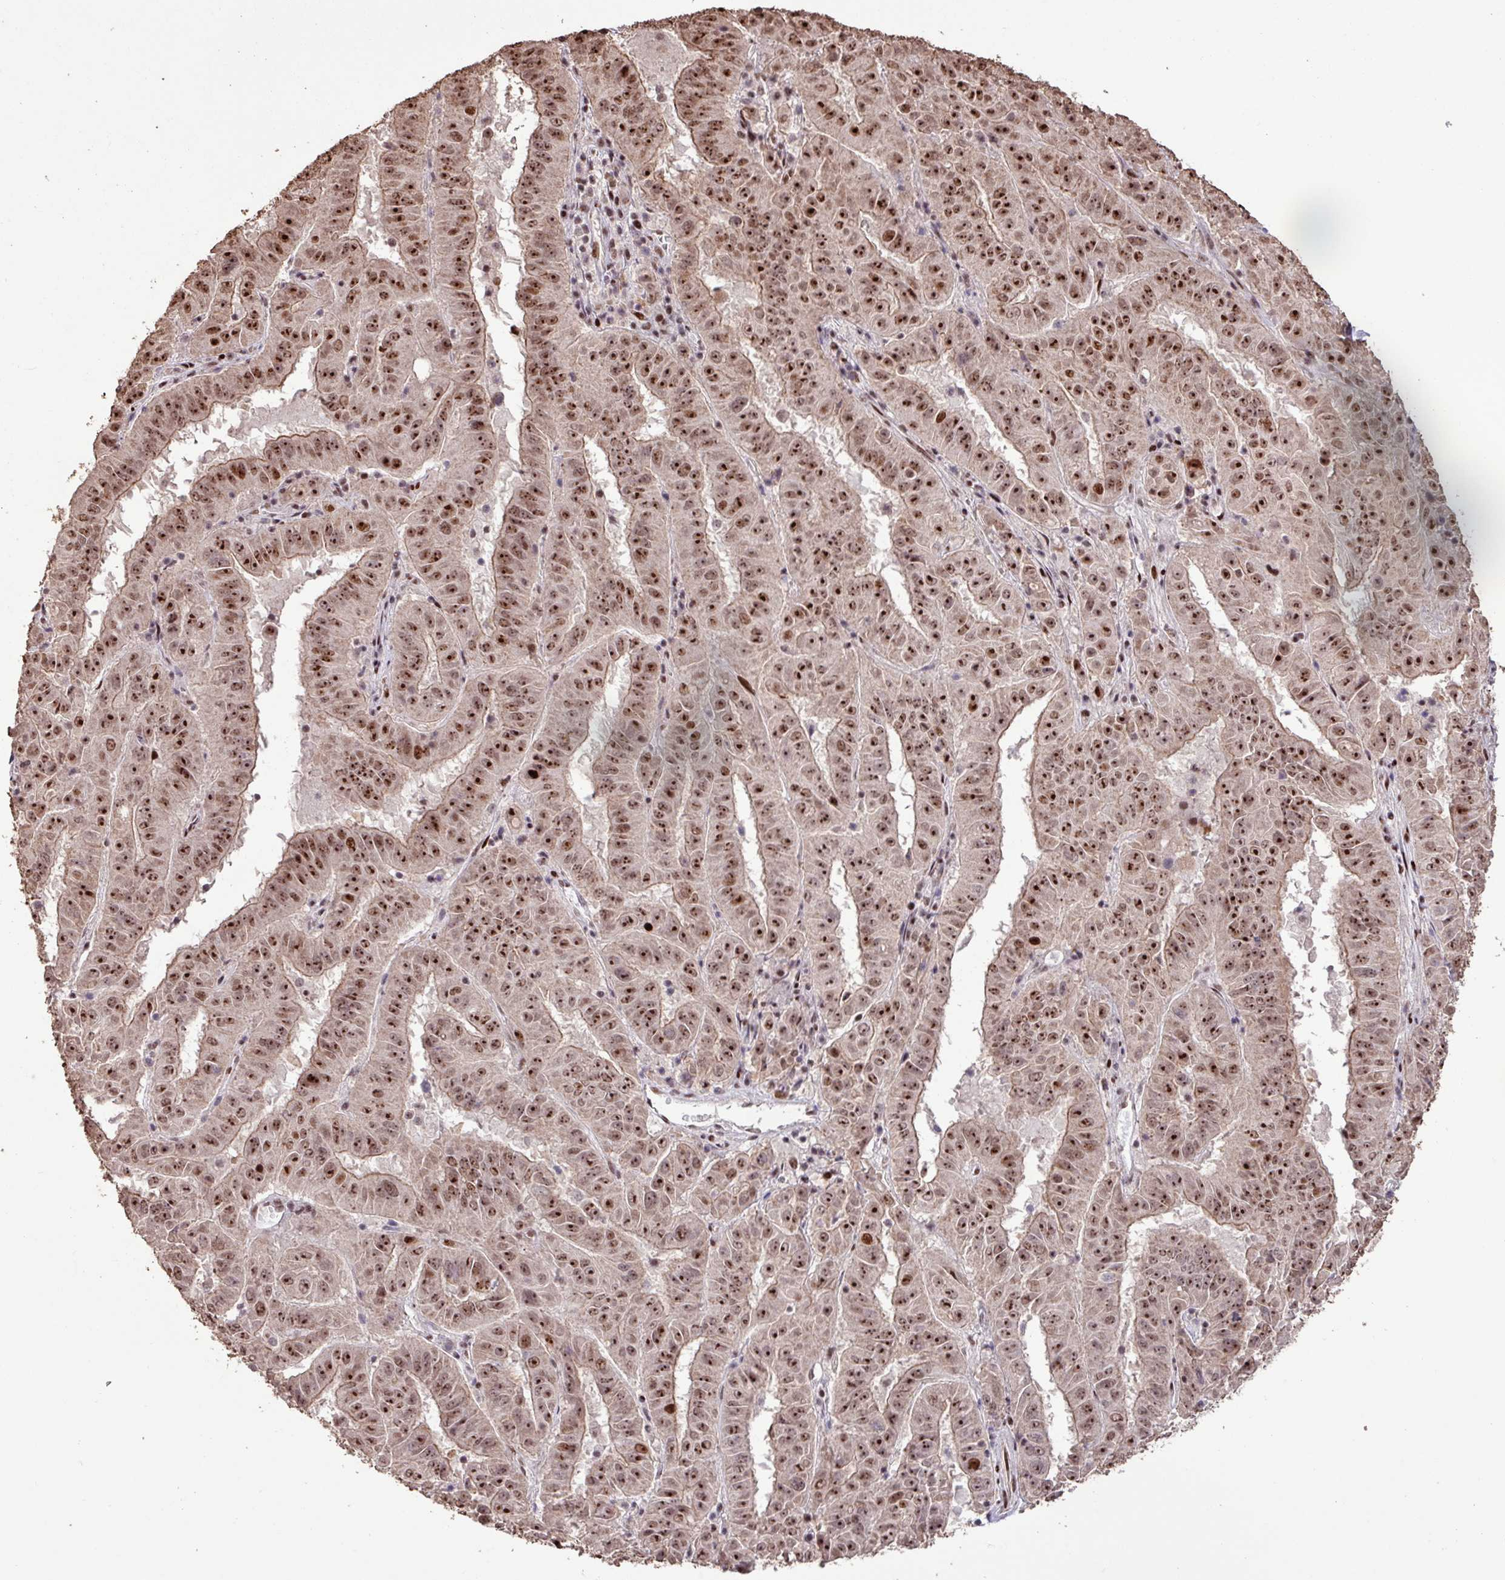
{"staining": {"intensity": "strong", "quantity": ">75%", "location": "nuclear"}, "tissue": "pancreatic cancer", "cell_type": "Tumor cells", "image_type": "cancer", "snomed": [{"axis": "morphology", "description": "Adenocarcinoma, NOS"}, {"axis": "topography", "description": "Pancreas"}], "caption": "Adenocarcinoma (pancreatic) stained for a protein (brown) demonstrates strong nuclear positive positivity in about >75% of tumor cells.", "gene": "ZNF709", "patient": {"sex": "male", "age": 63}}